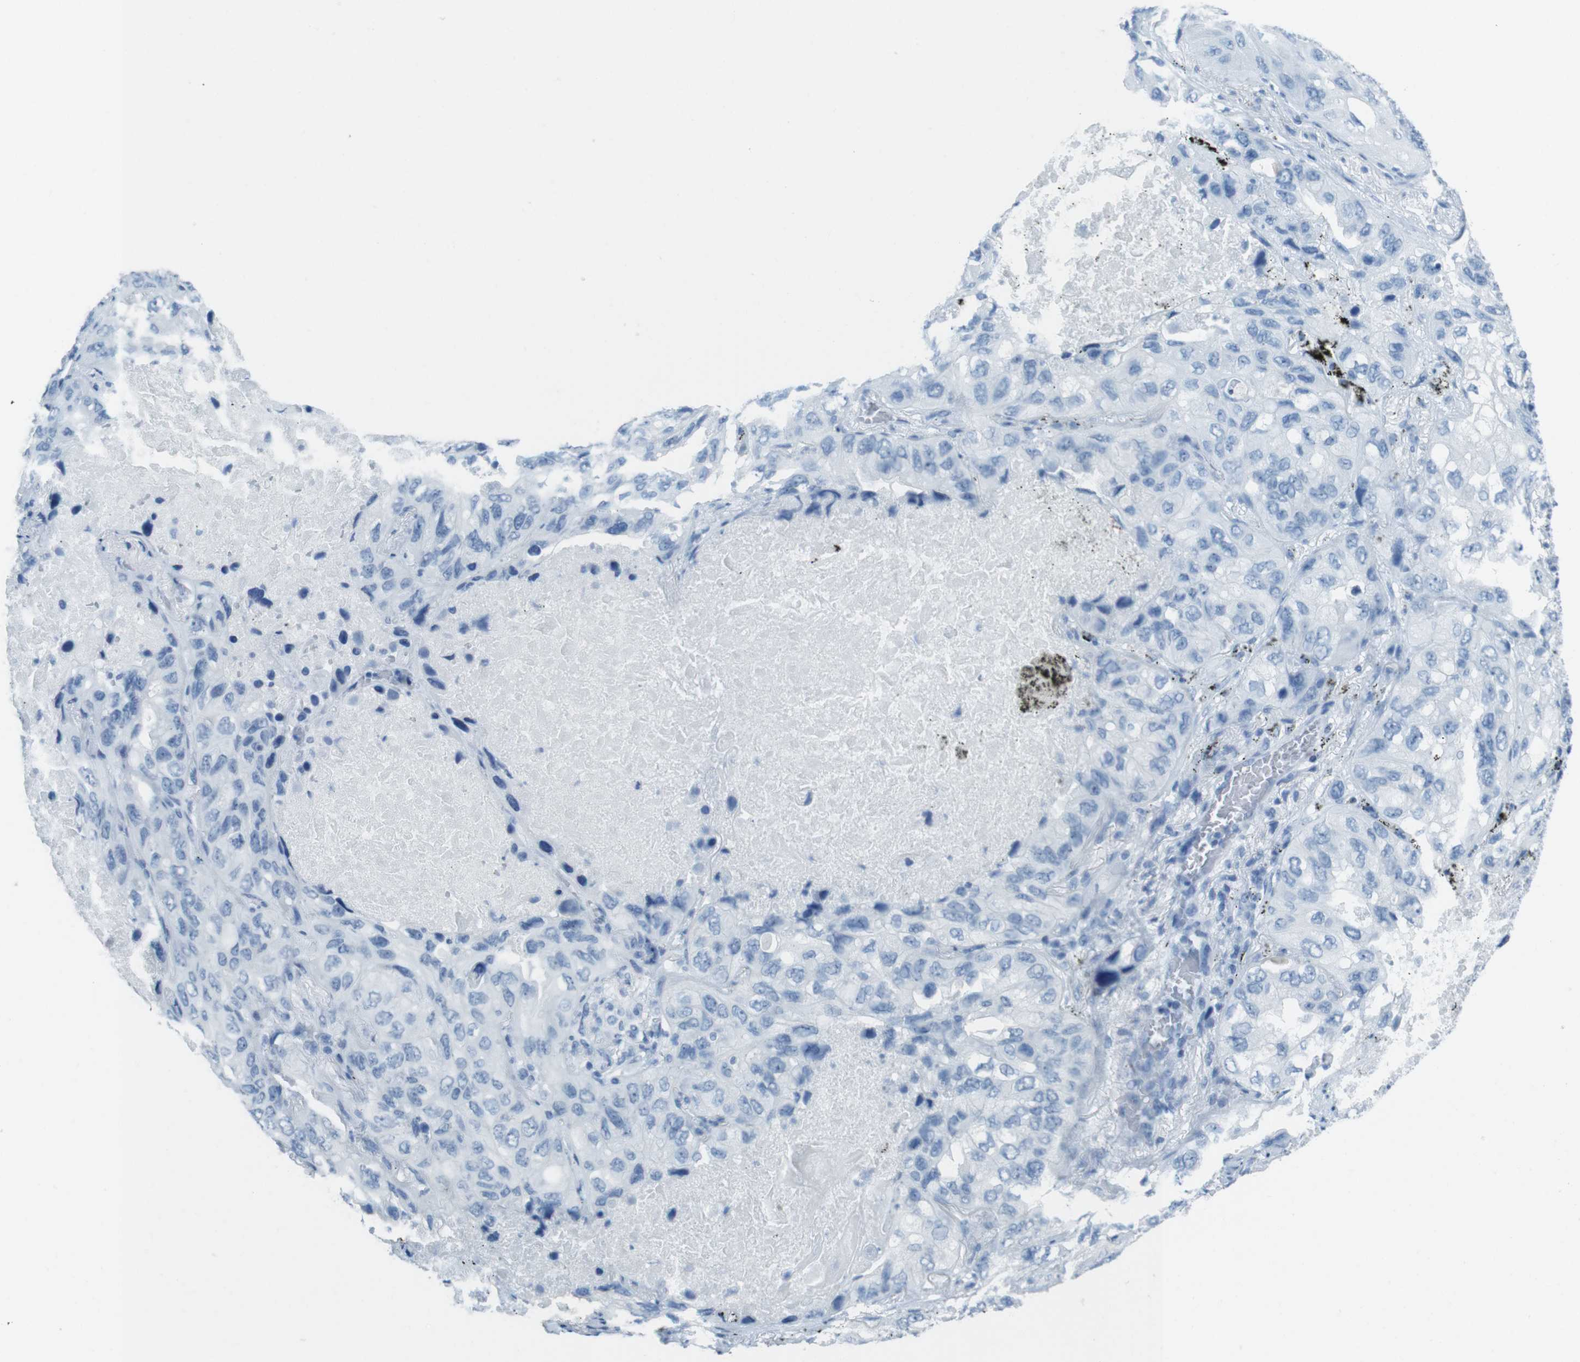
{"staining": {"intensity": "negative", "quantity": "none", "location": "none"}, "tissue": "lung cancer", "cell_type": "Tumor cells", "image_type": "cancer", "snomed": [{"axis": "morphology", "description": "Squamous cell carcinoma, NOS"}, {"axis": "topography", "description": "Lung"}], "caption": "IHC of lung cancer (squamous cell carcinoma) displays no staining in tumor cells.", "gene": "TMEM207", "patient": {"sex": "female", "age": 73}}